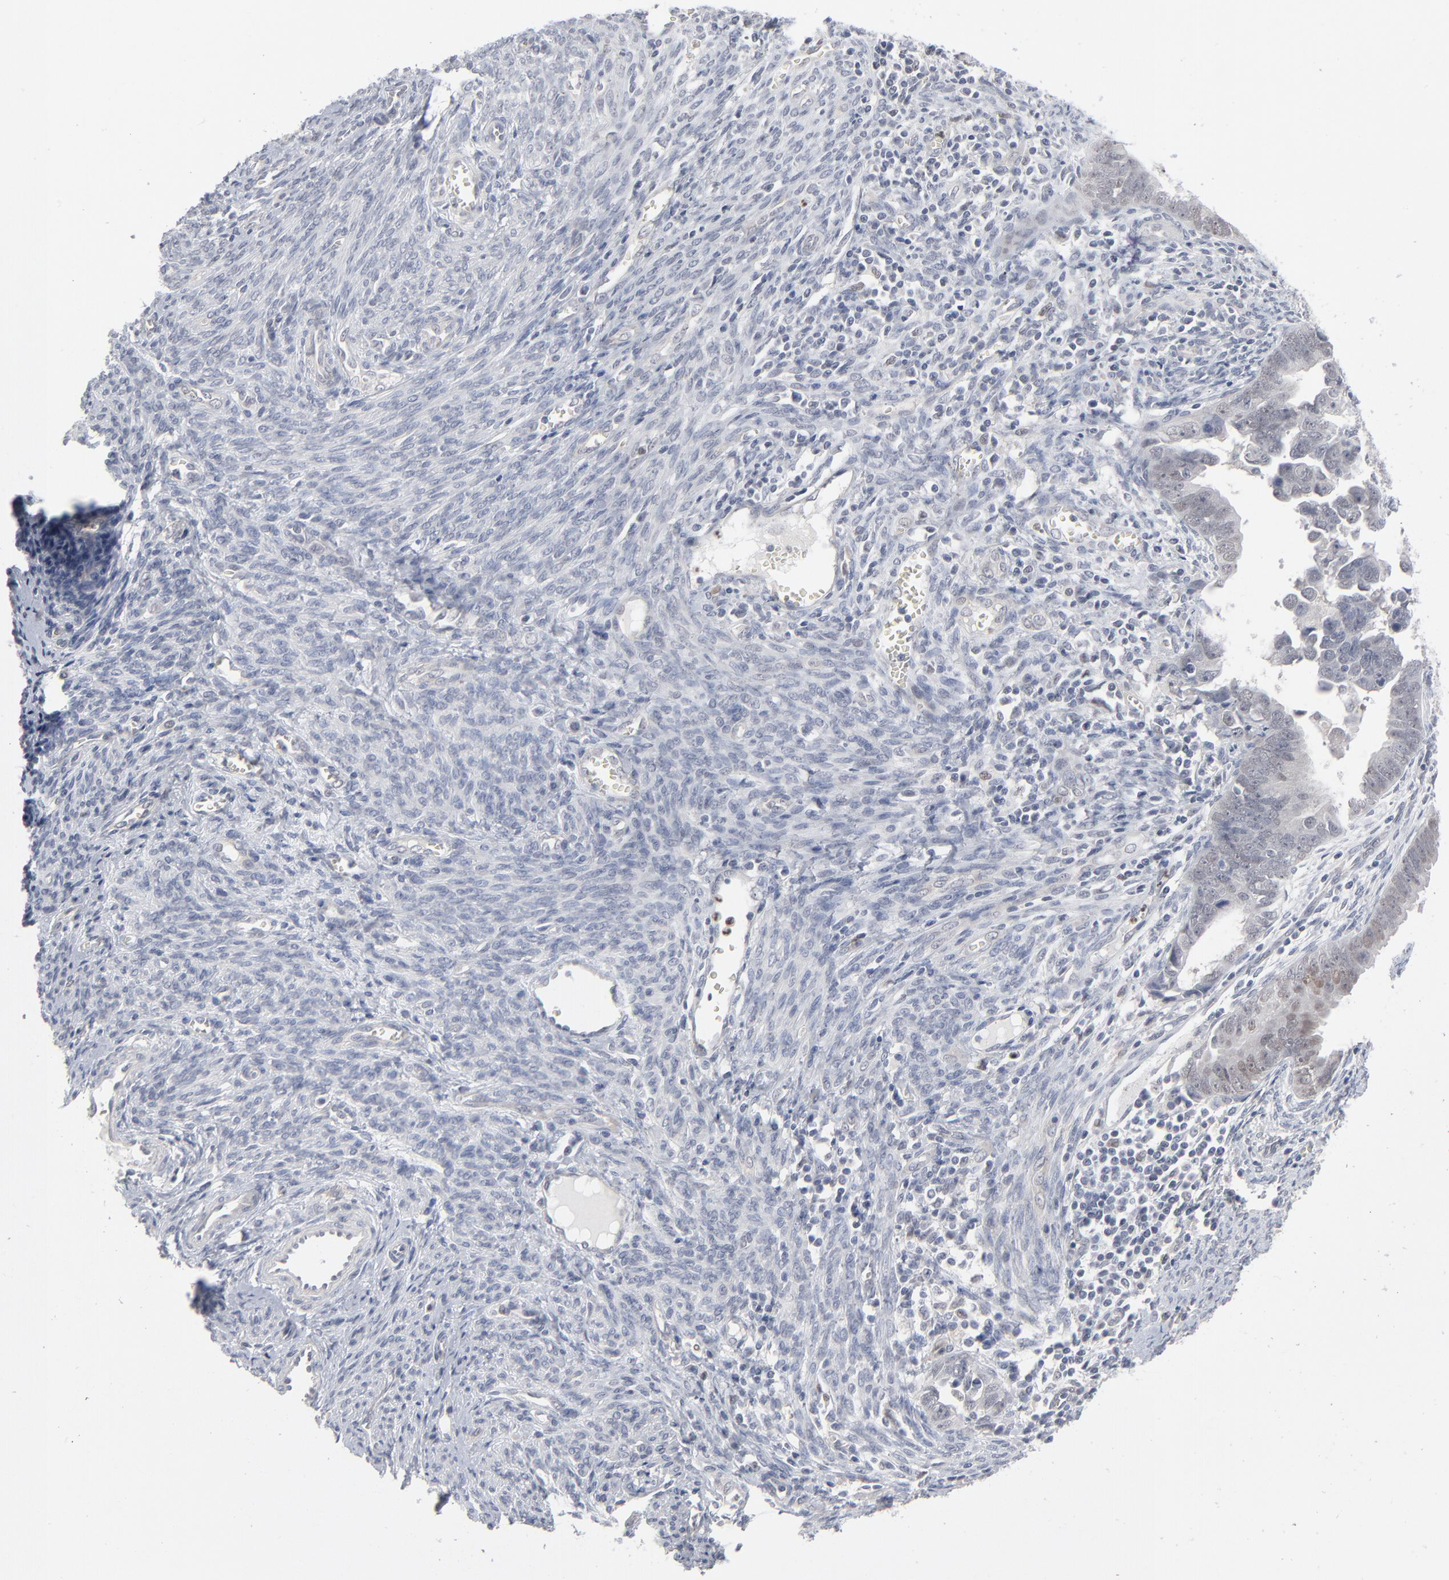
{"staining": {"intensity": "negative", "quantity": "none", "location": "none"}, "tissue": "endometrial cancer", "cell_type": "Tumor cells", "image_type": "cancer", "snomed": [{"axis": "morphology", "description": "Adenocarcinoma, NOS"}, {"axis": "topography", "description": "Endometrium"}], "caption": "The histopathology image displays no staining of tumor cells in adenocarcinoma (endometrial). (IHC, brightfield microscopy, high magnification).", "gene": "FOXN2", "patient": {"sex": "female", "age": 75}}